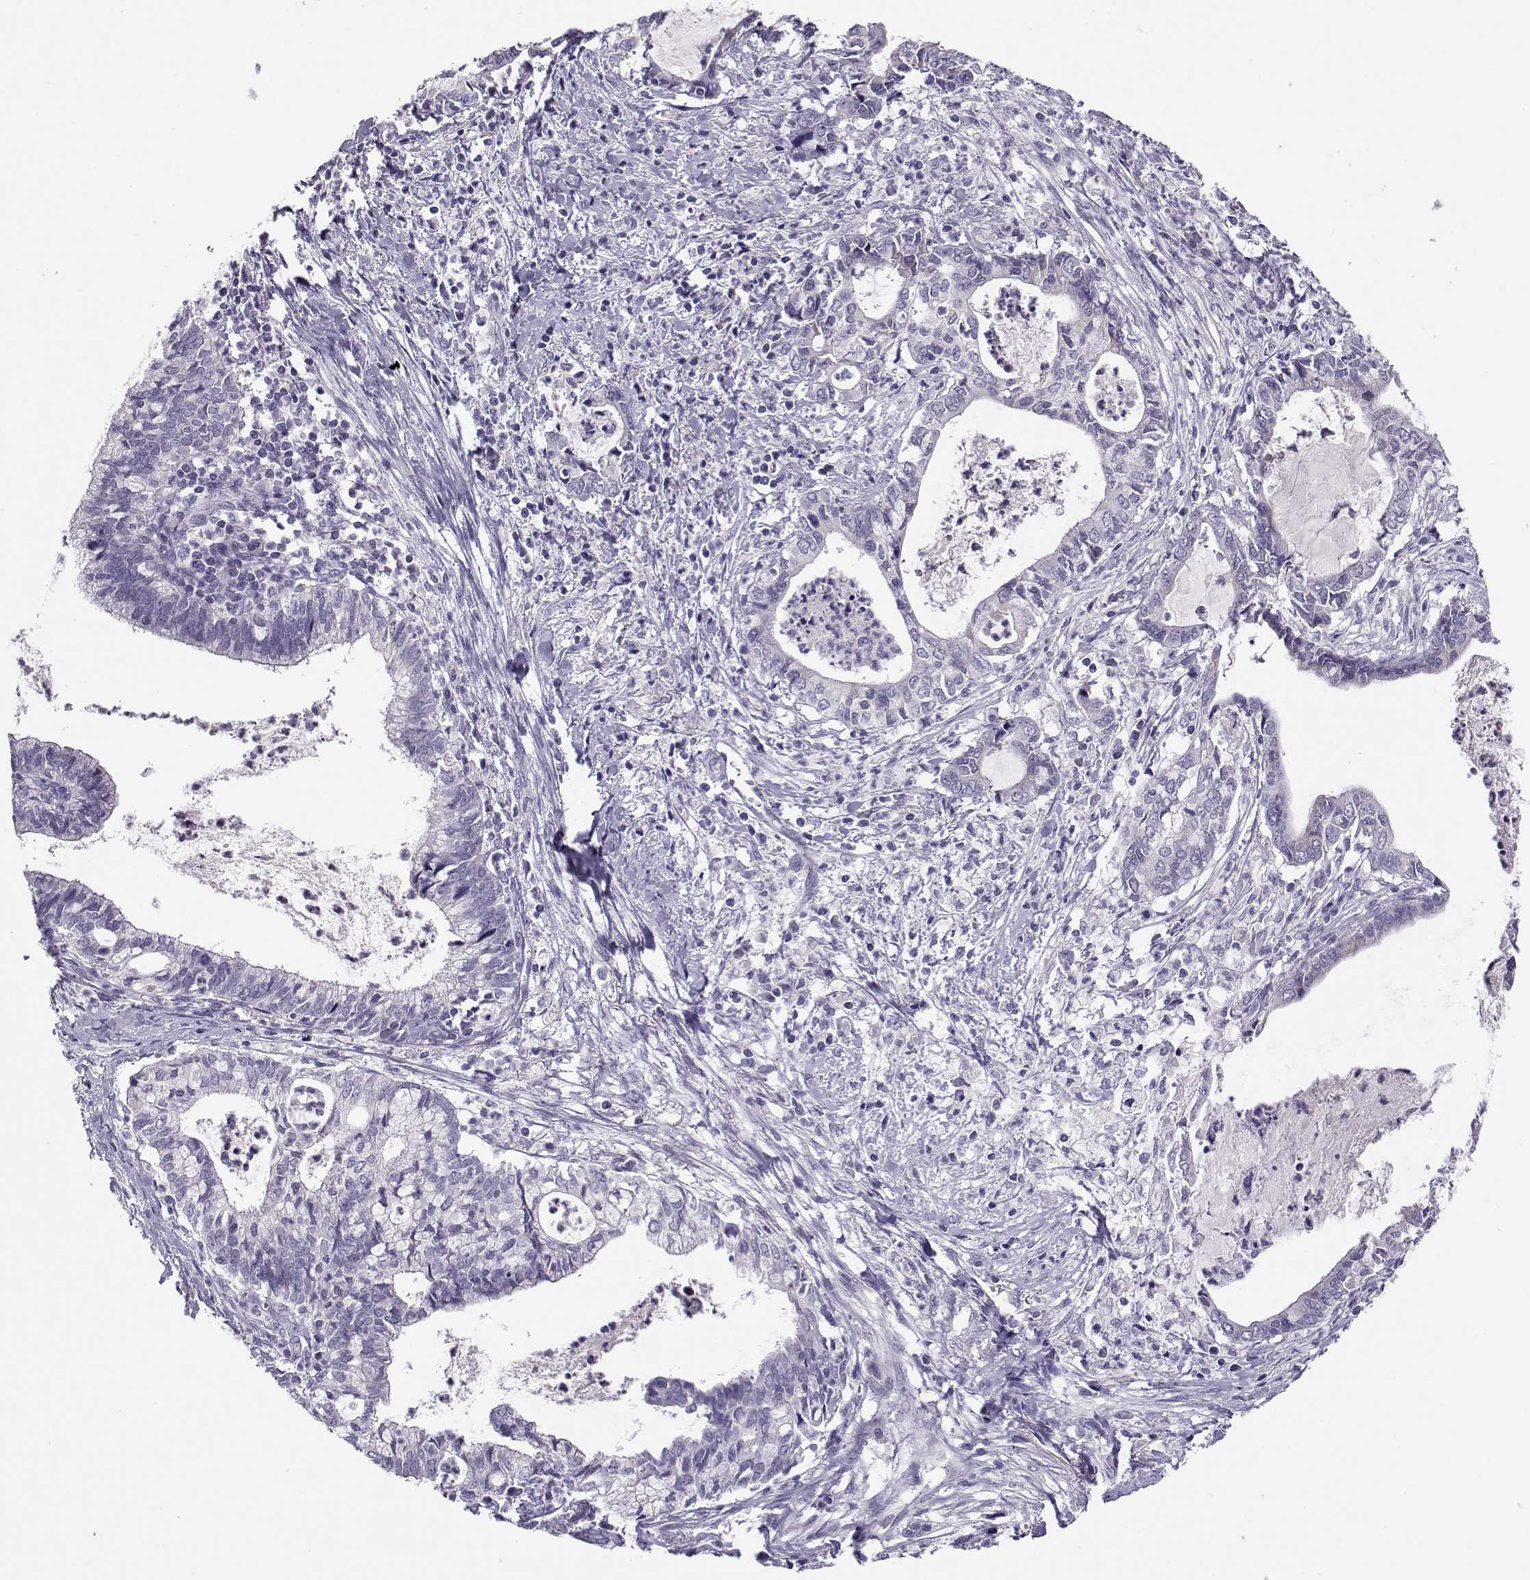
{"staining": {"intensity": "weak", "quantity": "<25%", "location": "cytoplasmic/membranous"}, "tissue": "cervical cancer", "cell_type": "Tumor cells", "image_type": "cancer", "snomed": [{"axis": "morphology", "description": "Adenocarcinoma, NOS"}, {"axis": "topography", "description": "Cervix"}], "caption": "Histopathology image shows no significant protein expression in tumor cells of cervical cancer.", "gene": "CFAP77", "patient": {"sex": "female", "age": 42}}